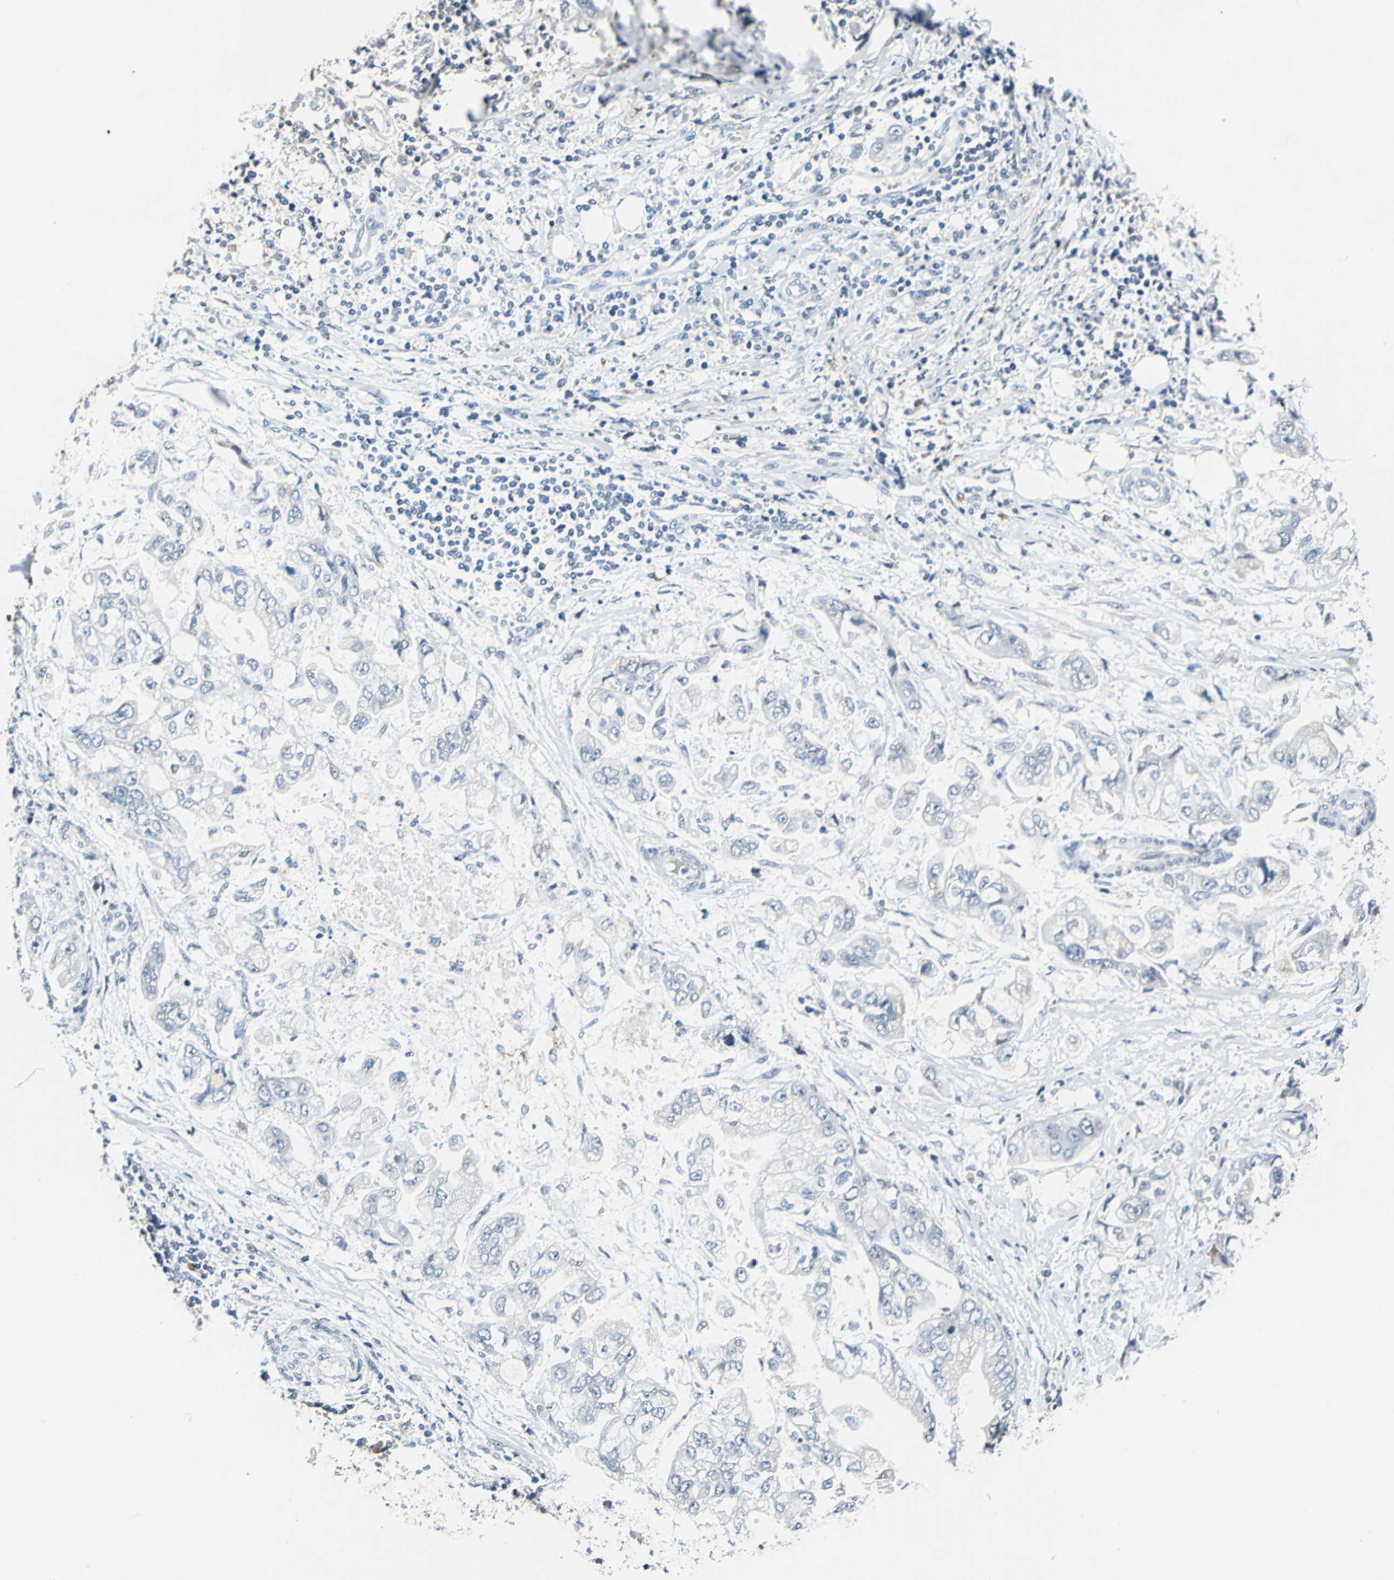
{"staining": {"intensity": "negative", "quantity": "none", "location": "none"}, "tissue": "stomach cancer", "cell_type": "Tumor cells", "image_type": "cancer", "snomed": [{"axis": "morphology", "description": "Adenocarcinoma, NOS"}, {"axis": "topography", "description": "Stomach"}], "caption": "High magnification brightfield microscopy of stomach adenocarcinoma stained with DAB (brown) and counterstained with hematoxylin (blue): tumor cells show no significant positivity.", "gene": "NIT1", "patient": {"sex": "male", "age": 62}}